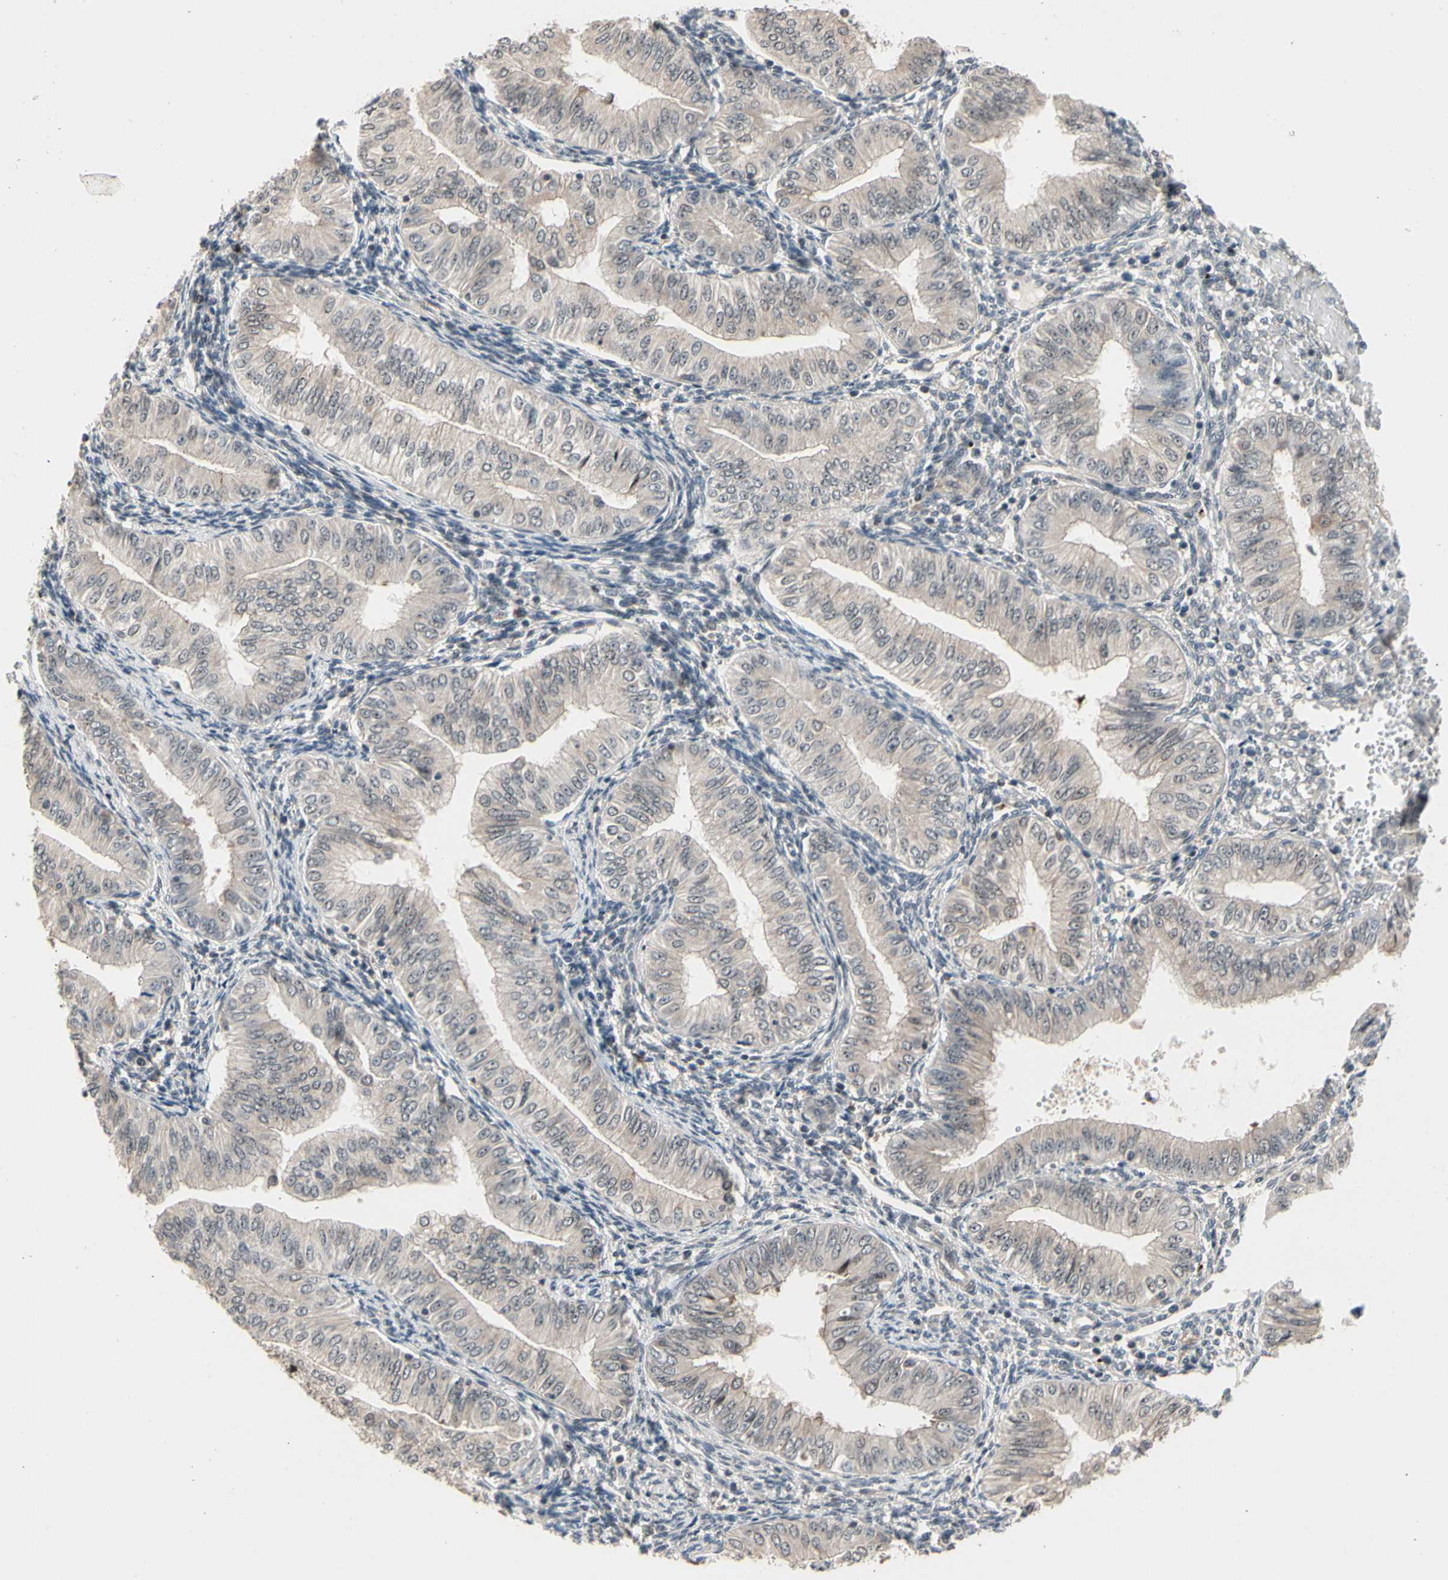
{"staining": {"intensity": "weak", "quantity": ">75%", "location": "cytoplasmic/membranous"}, "tissue": "endometrial cancer", "cell_type": "Tumor cells", "image_type": "cancer", "snomed": [{"axis": "morphology", "description": "Normal tissue, NOS"}, {"axis": "morphology", "description": "Adenocarcinoma, NOS"}, {"axis": "topography", "description": "Endometrium"}], "caption": "Tumor cells exhibit low levels of weak cytoplasmic/membranous expression in approximately >75% of cells in endometrial cancer. Nuclei are stained in blue.", "gene": "NGEF", "patient": {"sex": "female", "age": 53}}